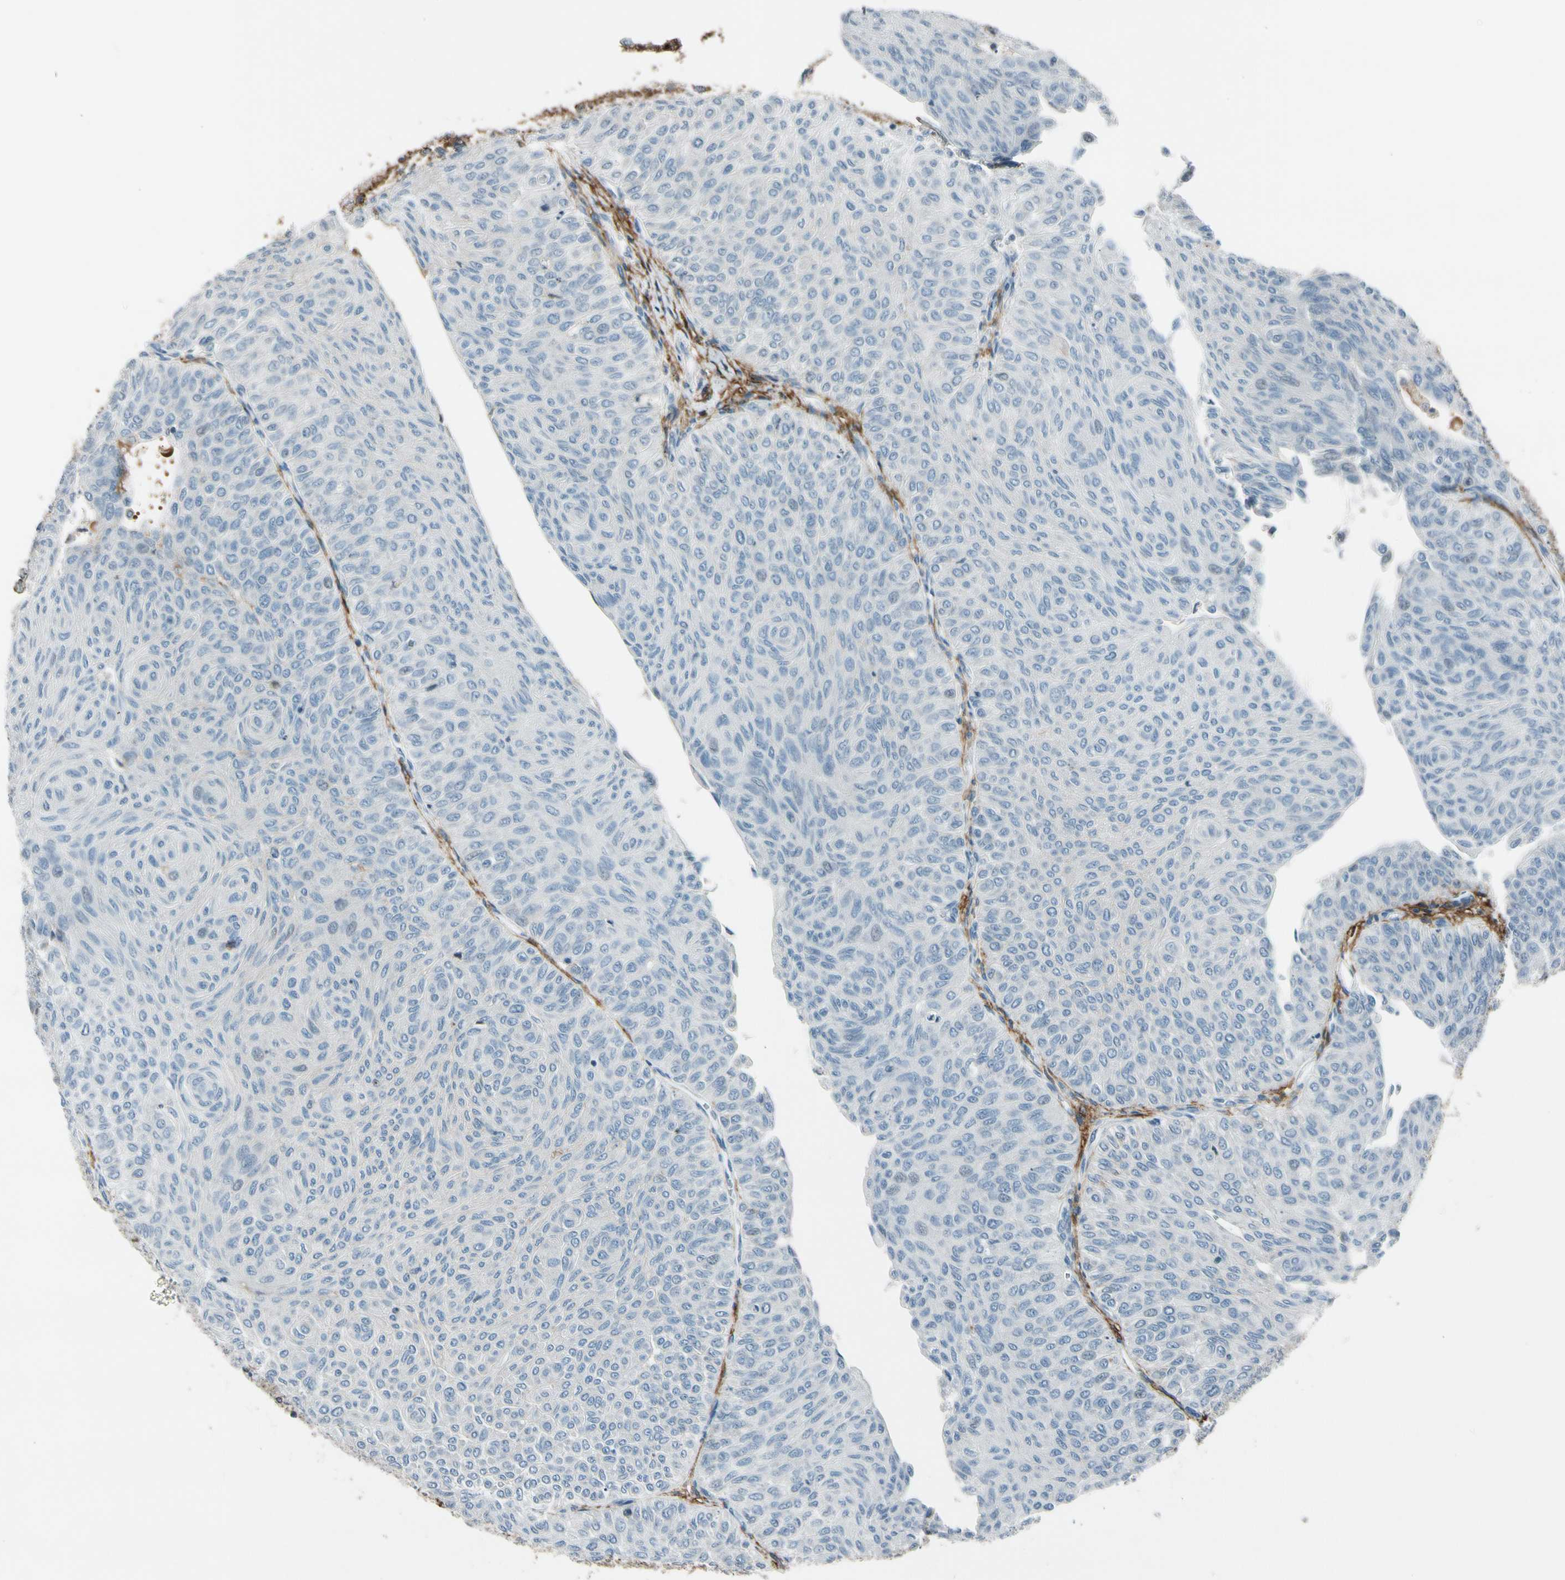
{"staining": {"intensity": "negative", "quantity": "none", "location": "none"}, "tissue": "urothelial cancer", "cell_type": "Tumor cells", "image_type": "cancer", "snomed": [{"axis": "morphology", "description": "Urothelial carcinoma, Low grade"}, {"axis": "topography", "description": "Urinary bladder"}], "caption": "This micrograph is of urothelial cancer stained with immunohistochemistry to label a protein in brown with the nuclei are counter-stained blue. There is no positivity in tumor cells. (IHC, brightfield microscopy, high magnification).", "gene": "PDPN", "patient": {"sex": "male", "age": 78}}